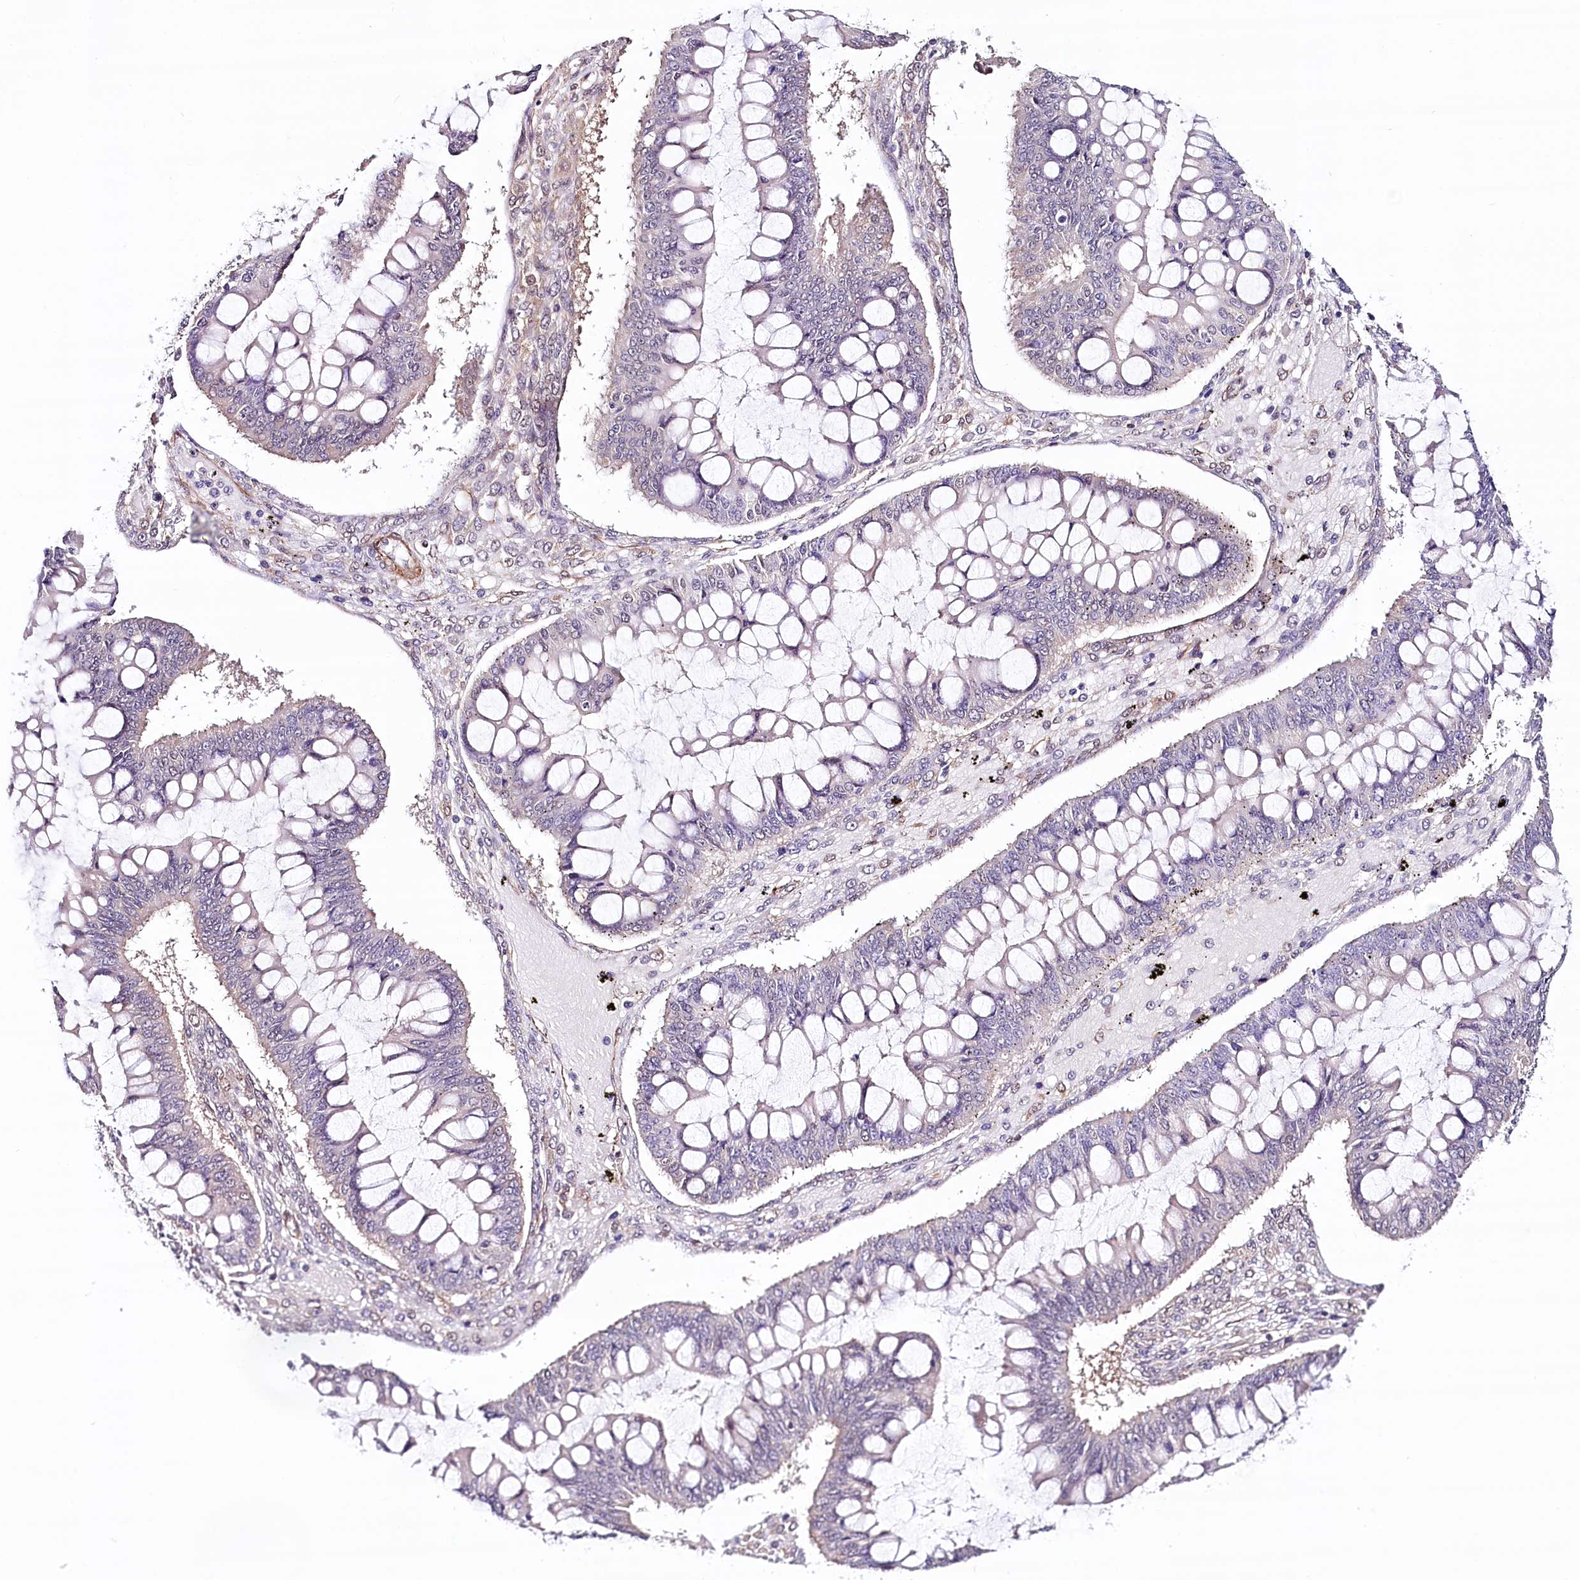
{"staining": {"intensity": "negative", "quantity": "none", "location": "none"}, "tissue": "ovarian cancer", "cell_type": "Tumor cells", "image_type": "cancer", "snomed": [{"axis": "morphology", "description": "Cystadenocarcinoma, mucinous, NOS"}, {"axis": "topography", "description": "Ovary"}], "caption": "Protein analysis of ovarian mucinous cystadenocarcinoma exhibits no significant expression in tumor cells.", "gene": "PPP2R5B", "patient": {"sex": "female", "age": 73}}